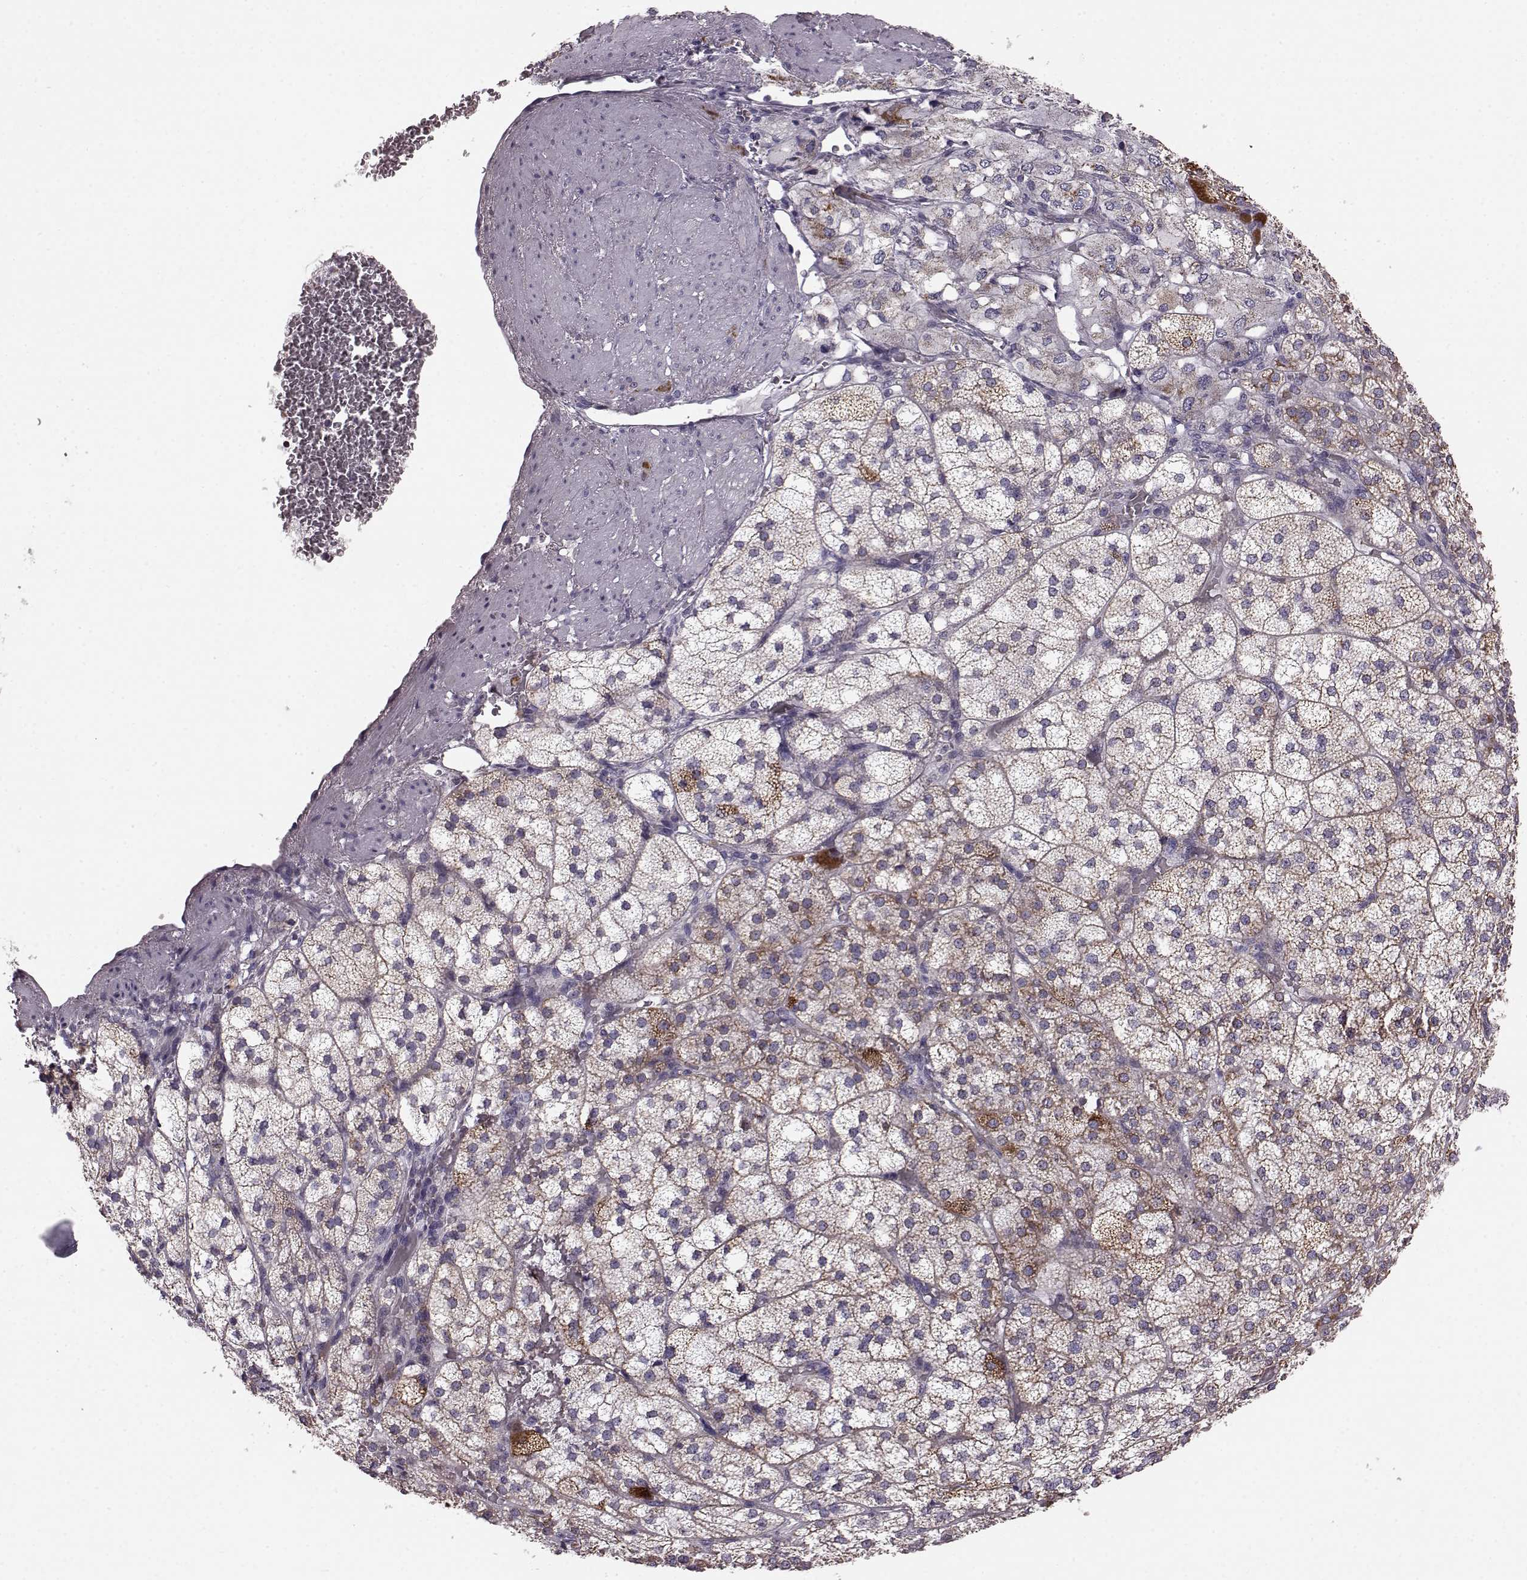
{"staining": {"intensity": "strong", "quantity": "25%-75%", "location": "cytoplasmic/membranous"}, "tissue": "adrenal gland", "cell_type": "Glandular cells", "image_type": "normal", "snomed": [{"axis": "morphology", "description": "Normal tissue, NOS"}, {"axis": "topography", "description": "Adrenal gland"}], "caption": "Glandular cells show strong cytoplasmic/membranous expression in approximately 25%-75% of cells in normal adrenal gland.", "gene": "FAM8A1", "patient": {"sex": "female", "age": 60}}